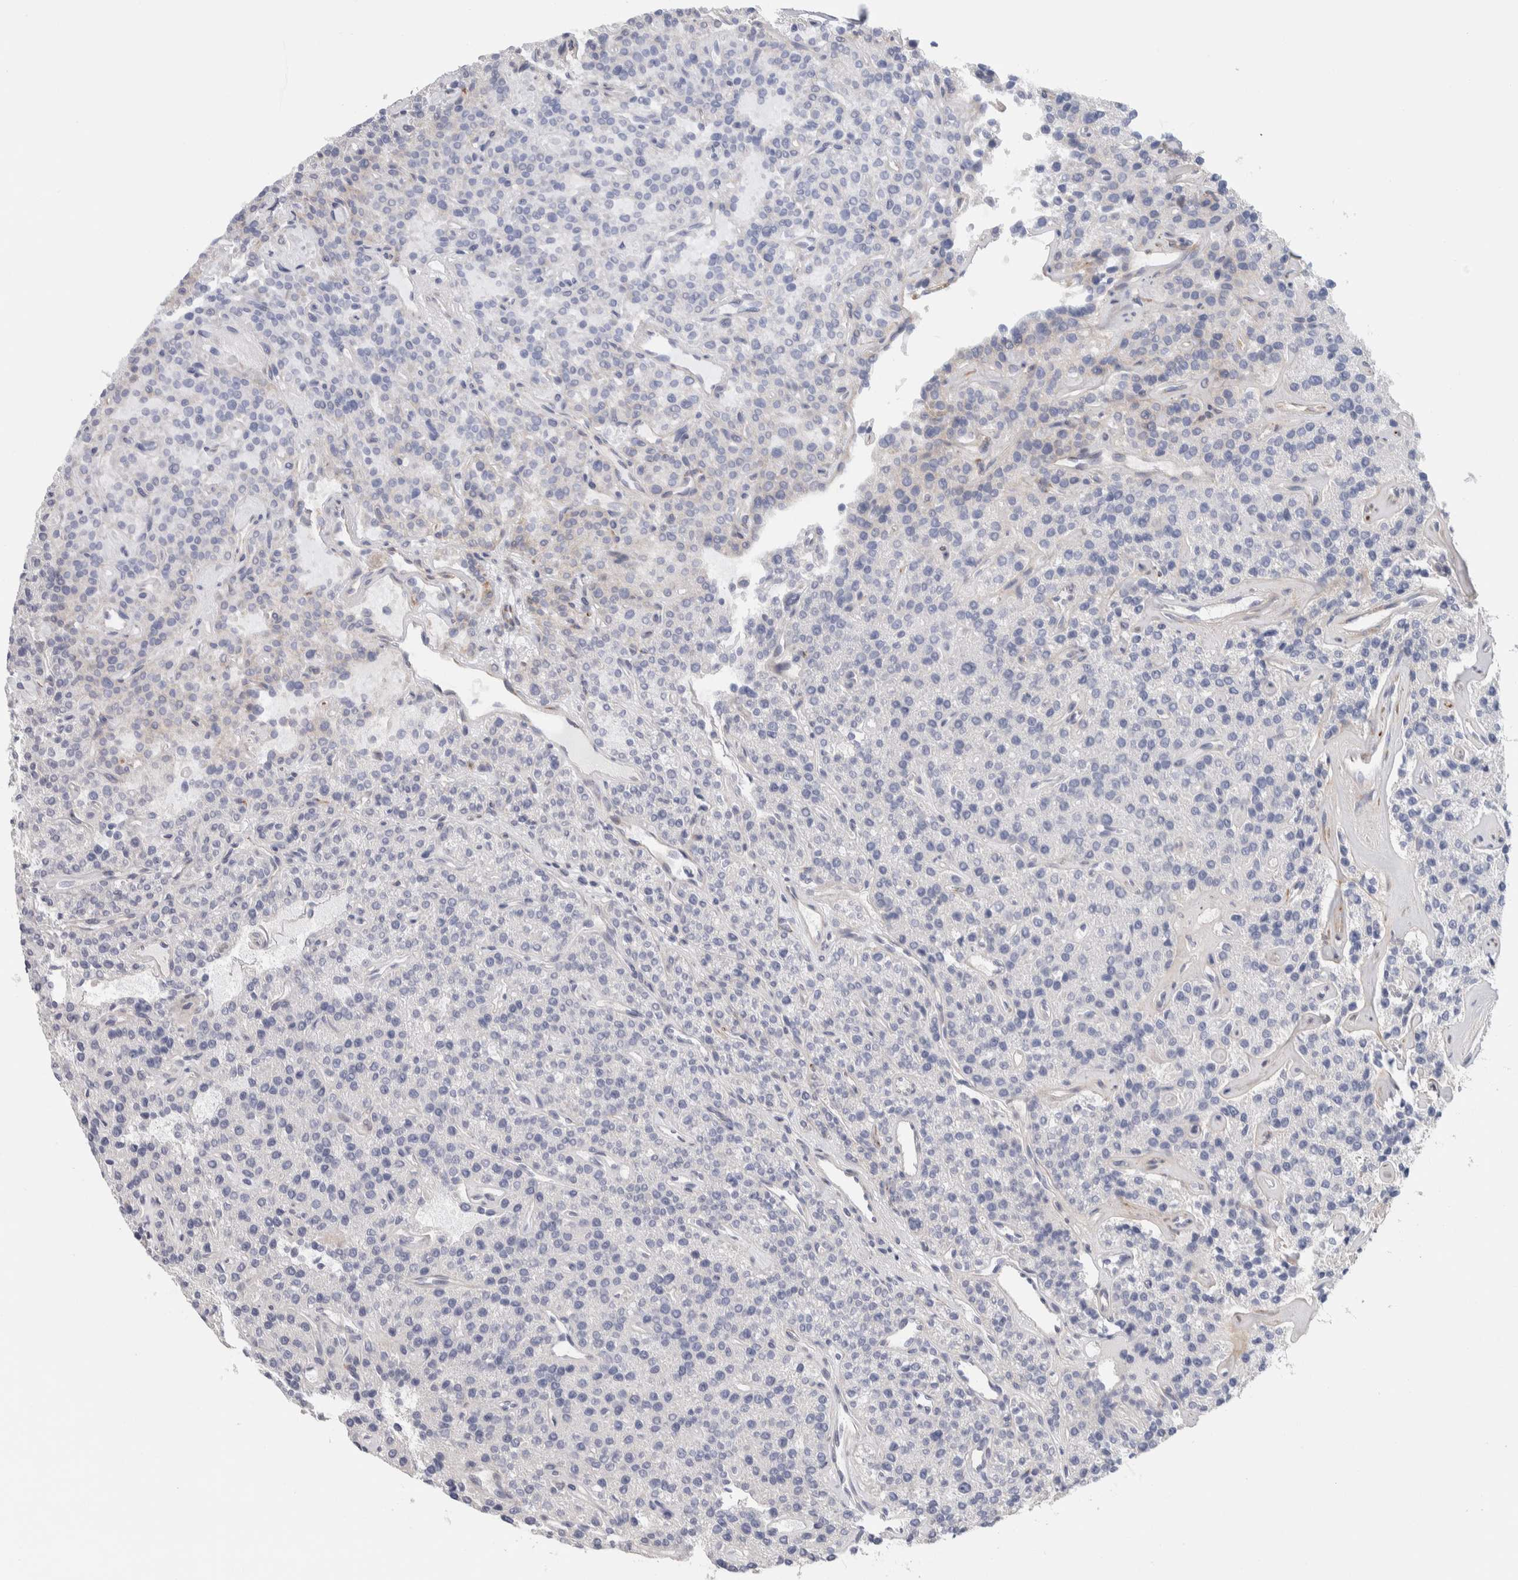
{"staining": {"intensity": "negative", "quantity": "none", "location": "none"}, "tissue": "parathyroid gland", "cell_type": "Glandular cells", "image_type": "normal", "snomed": [{"axis": "morphology", "description": "Normal tissue, NOS"}, {"axis": "topography", "description": "Parathyroid gland"}], "caption": "This is an IHC image of unremarkable parathyroid gland. There is no positivity in glandular cells.", "gene": "ENGASE", "patient": {"sex": "male", "age": 46}}